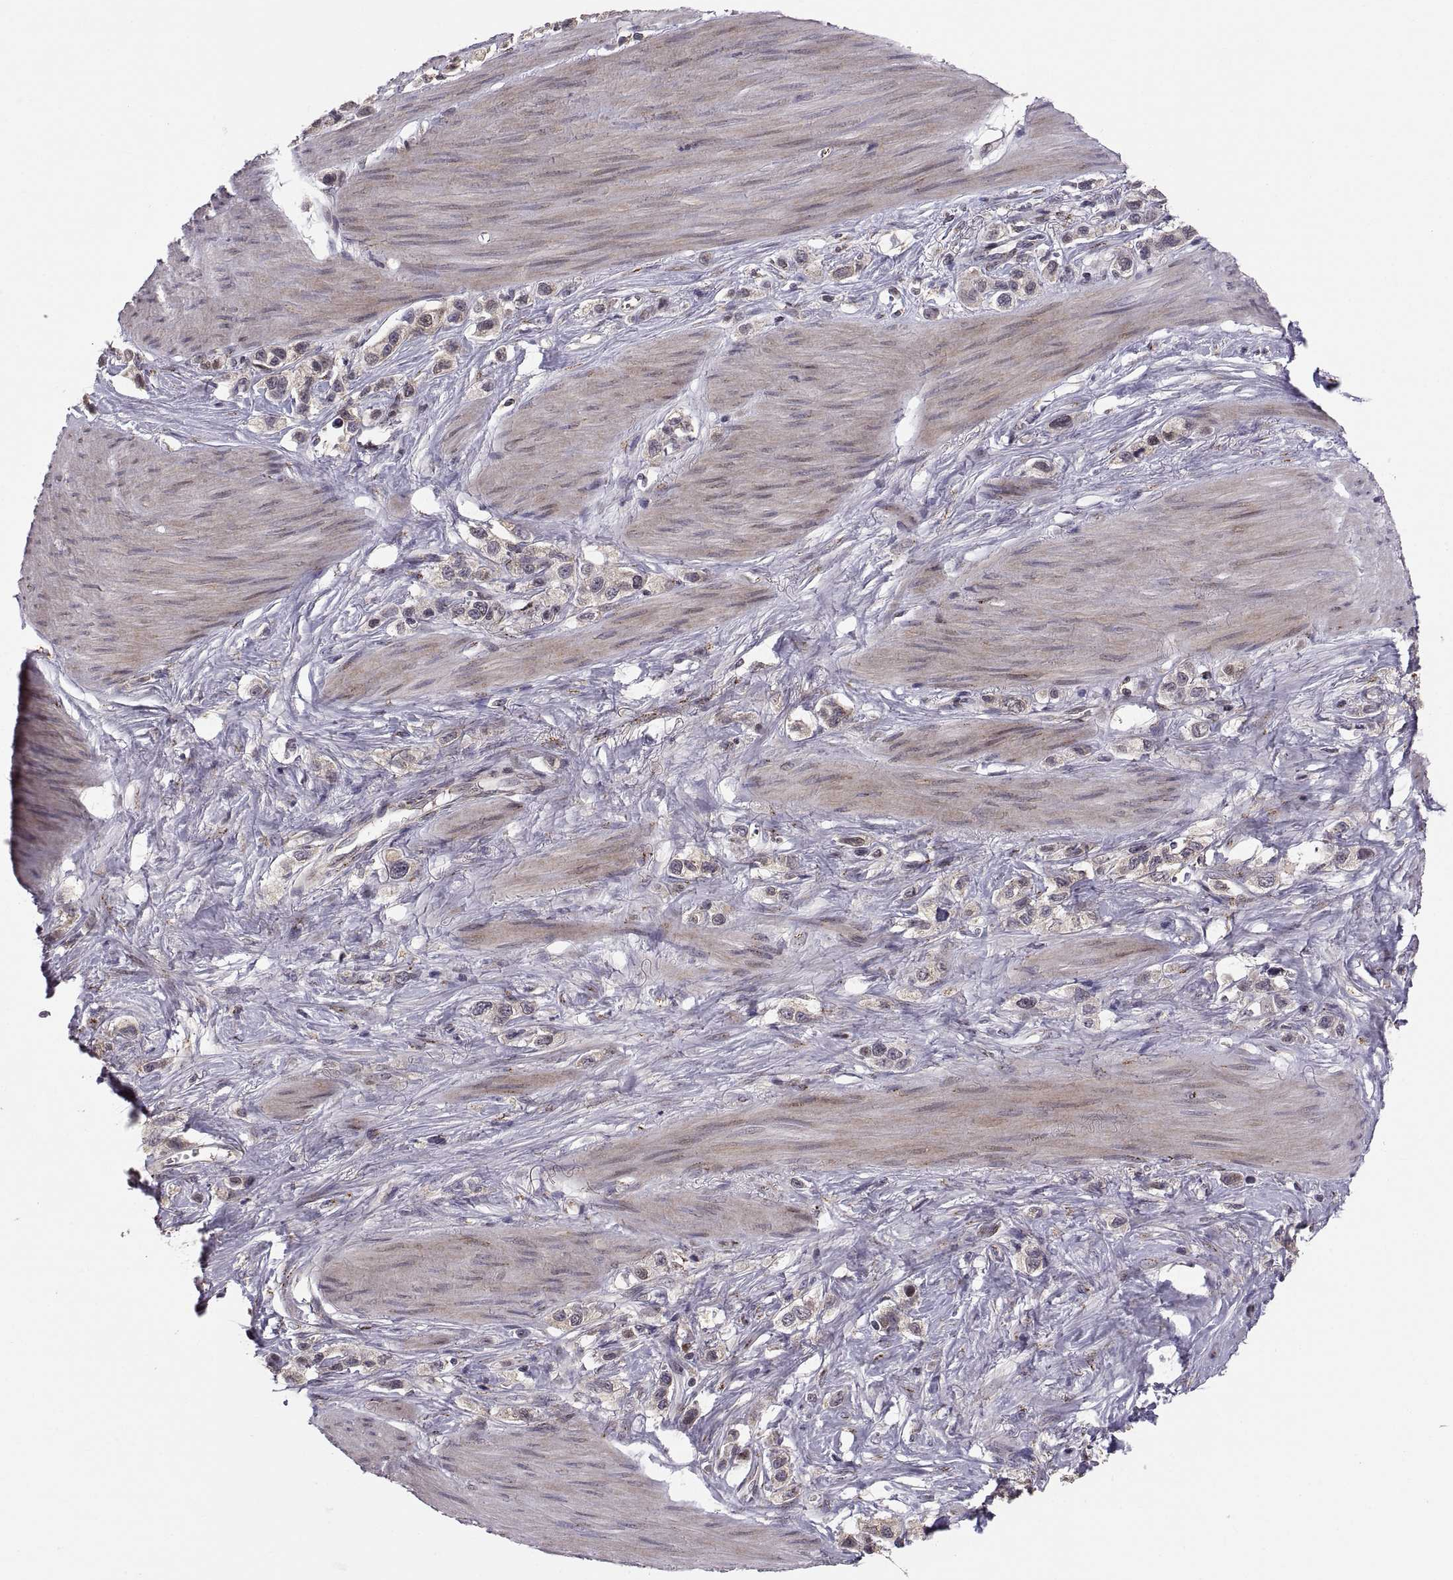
{"staining": {"intensity": "negative", "quantity": "none", "location": "none"}, "tissue": "stomach cancer", "cell_type": "Tumor cells", "image_type": "cancer", "snomed": [{"axis": "morphology", "description": "Normal tissue, NOS"}, {"axis": "morphology", "description": "Adenocarcinoma, NOS"}, {"axis": "morphology", "description": "Adenocarcinoma, High grade"}, {"axis": "topography", "description": "Stomach, upper"}, {"axis": "topography", "description": "Stomach"}], "caption": "DAB immunohistochemical staining of stomach cancer (adenocarcinoma) demonstrates no significant staining in tumor cells.", "gene": "TESC", "patient": {"sex": "female", "age": 65}}